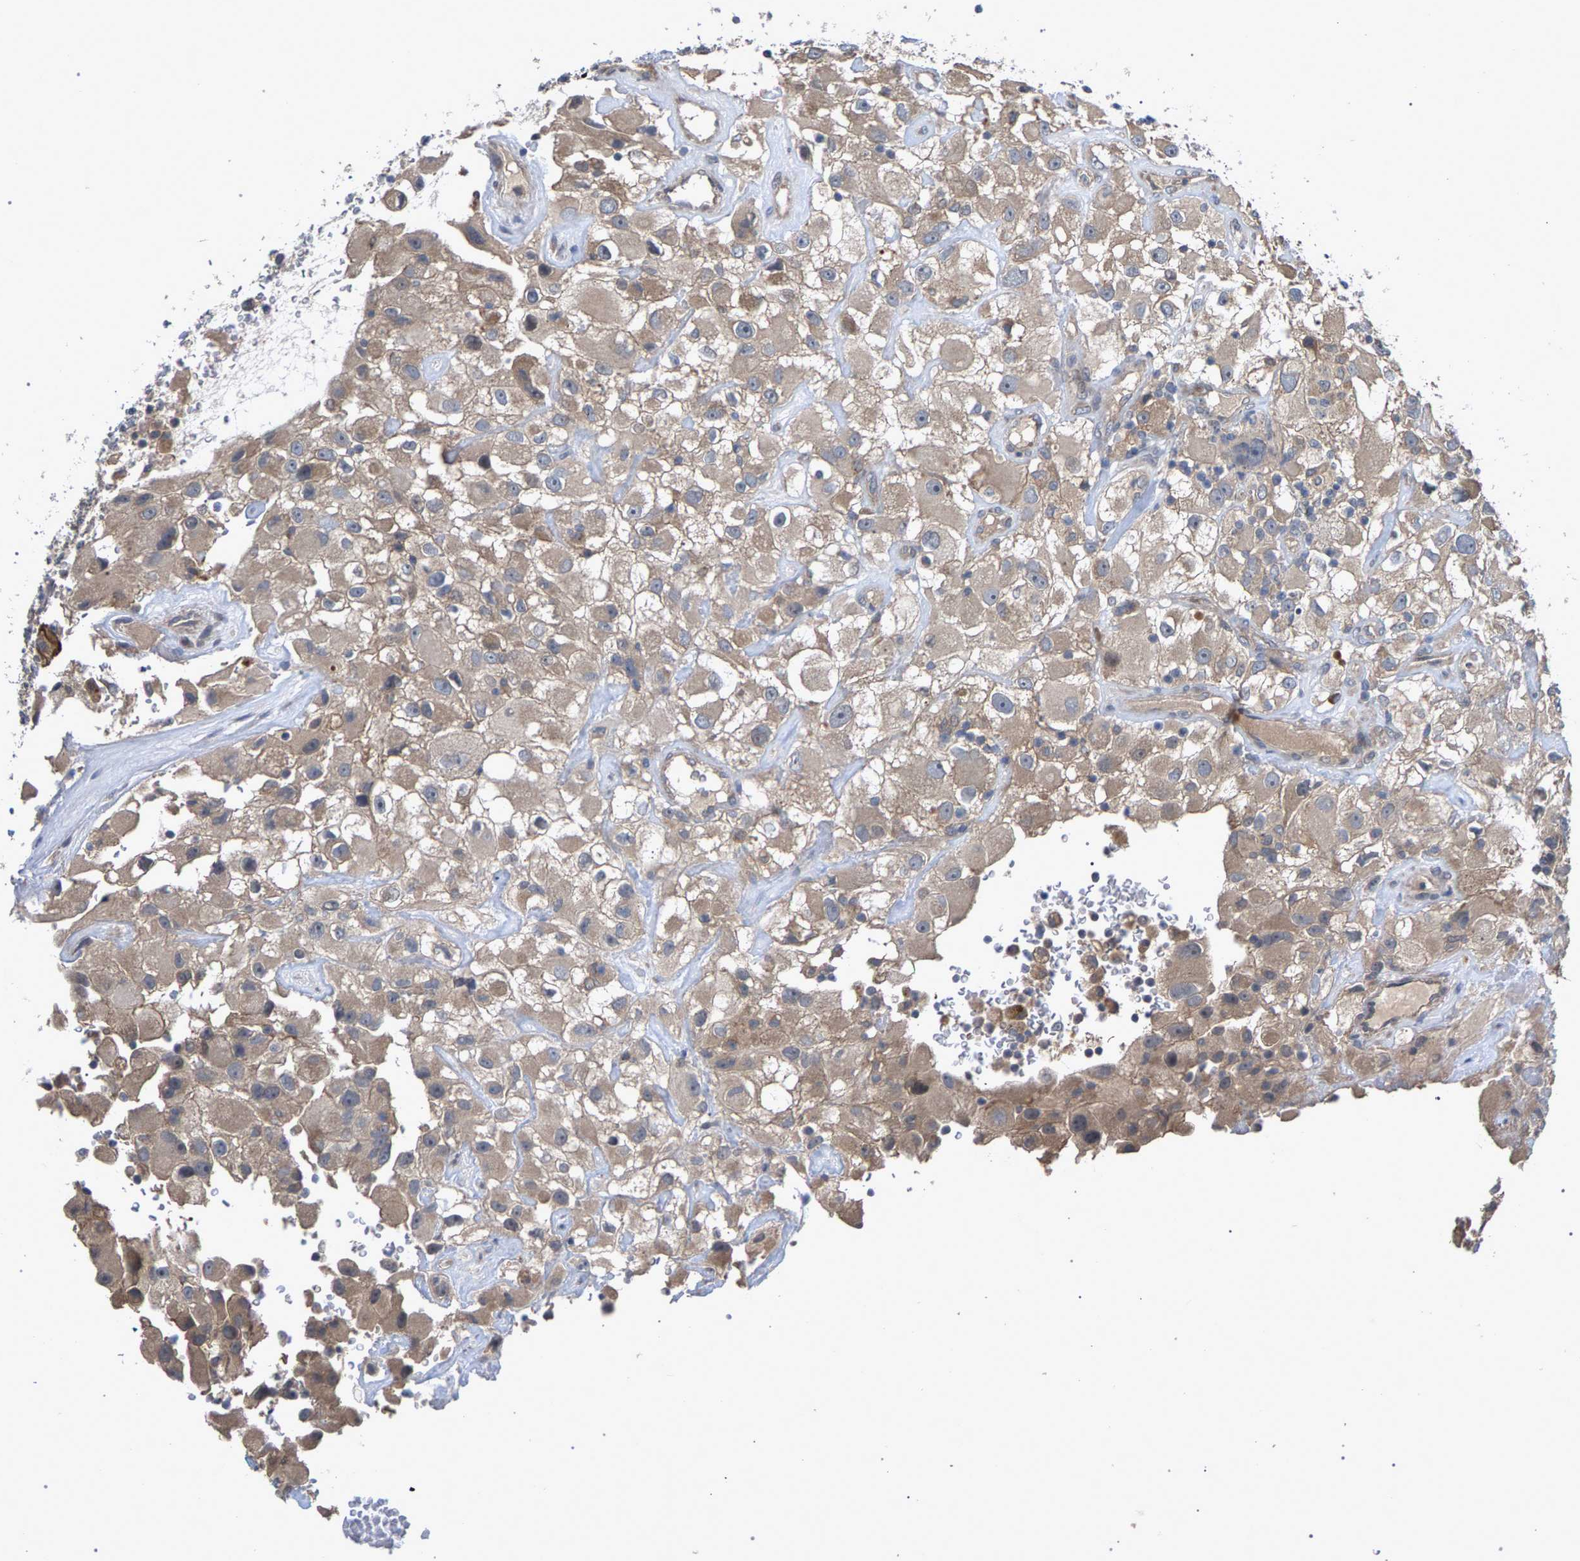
{"staining": {"intensity": "weak", "quantity": ">75%", "location": "cytoplasmic/membranous"}, "tissue": "renal cancer", "cell_type": "Tumor cells", "image_type": "cancer", "snomed": [{"axis": "morphology", "description": "Adenocarcinoma, NOS"}, {"axis": "topography", "description": "Kidney"}], "caption": "Immunohistochemistry histopathology image of adenocarcinoma (renal) stained for a protein (brown), which shows low levels of weak cytoplasmic/membranous positivity in approximately >75% of tumor cells.", "gene": "SLC4A4", "patient": {"sex": "female", "age": 52}}